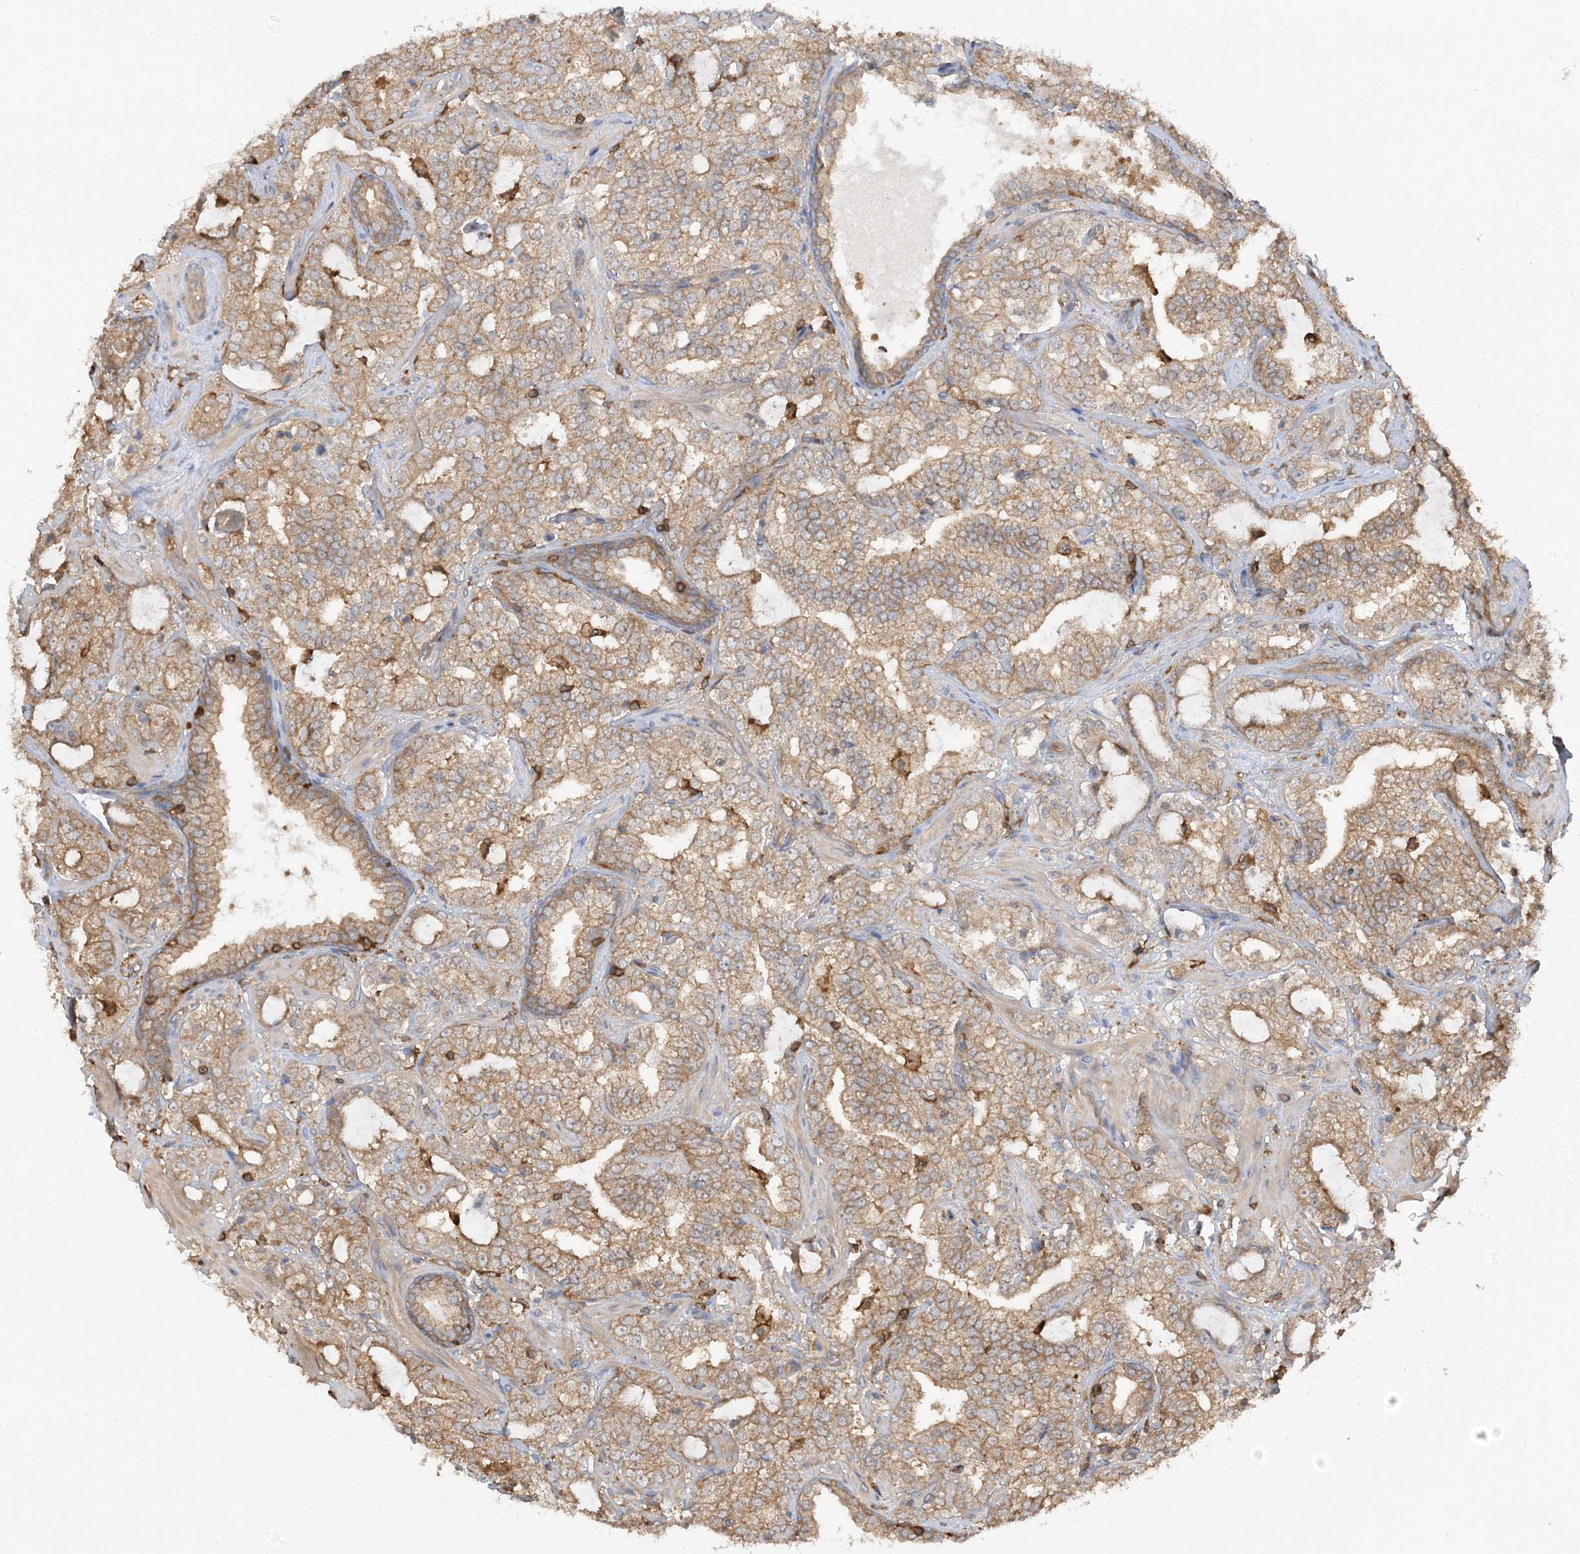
{"staining": {"intensity": "moderate", "quantity": ">75%", "location": "cytoplasmic/membranous"}, "tissue": "prostate cancer", "cell_type": "Tumor cells", "image_type": "cancer", "snomed": [{"axis": "morphology", "description": "Adenocarcinoma, High grade"}, {"axis": "topography", "description": "Prostate"}], "caption": "Immunohistochemistry (IHC) photomicrograph of human prostate cancer stained for a protein (brown), which shows medium levels of moderate cytoplasmic/membranous staining in about >75% of tumor cells.", "gene": "CAPZB", "patient": {"sex": "male", "age": 64}}